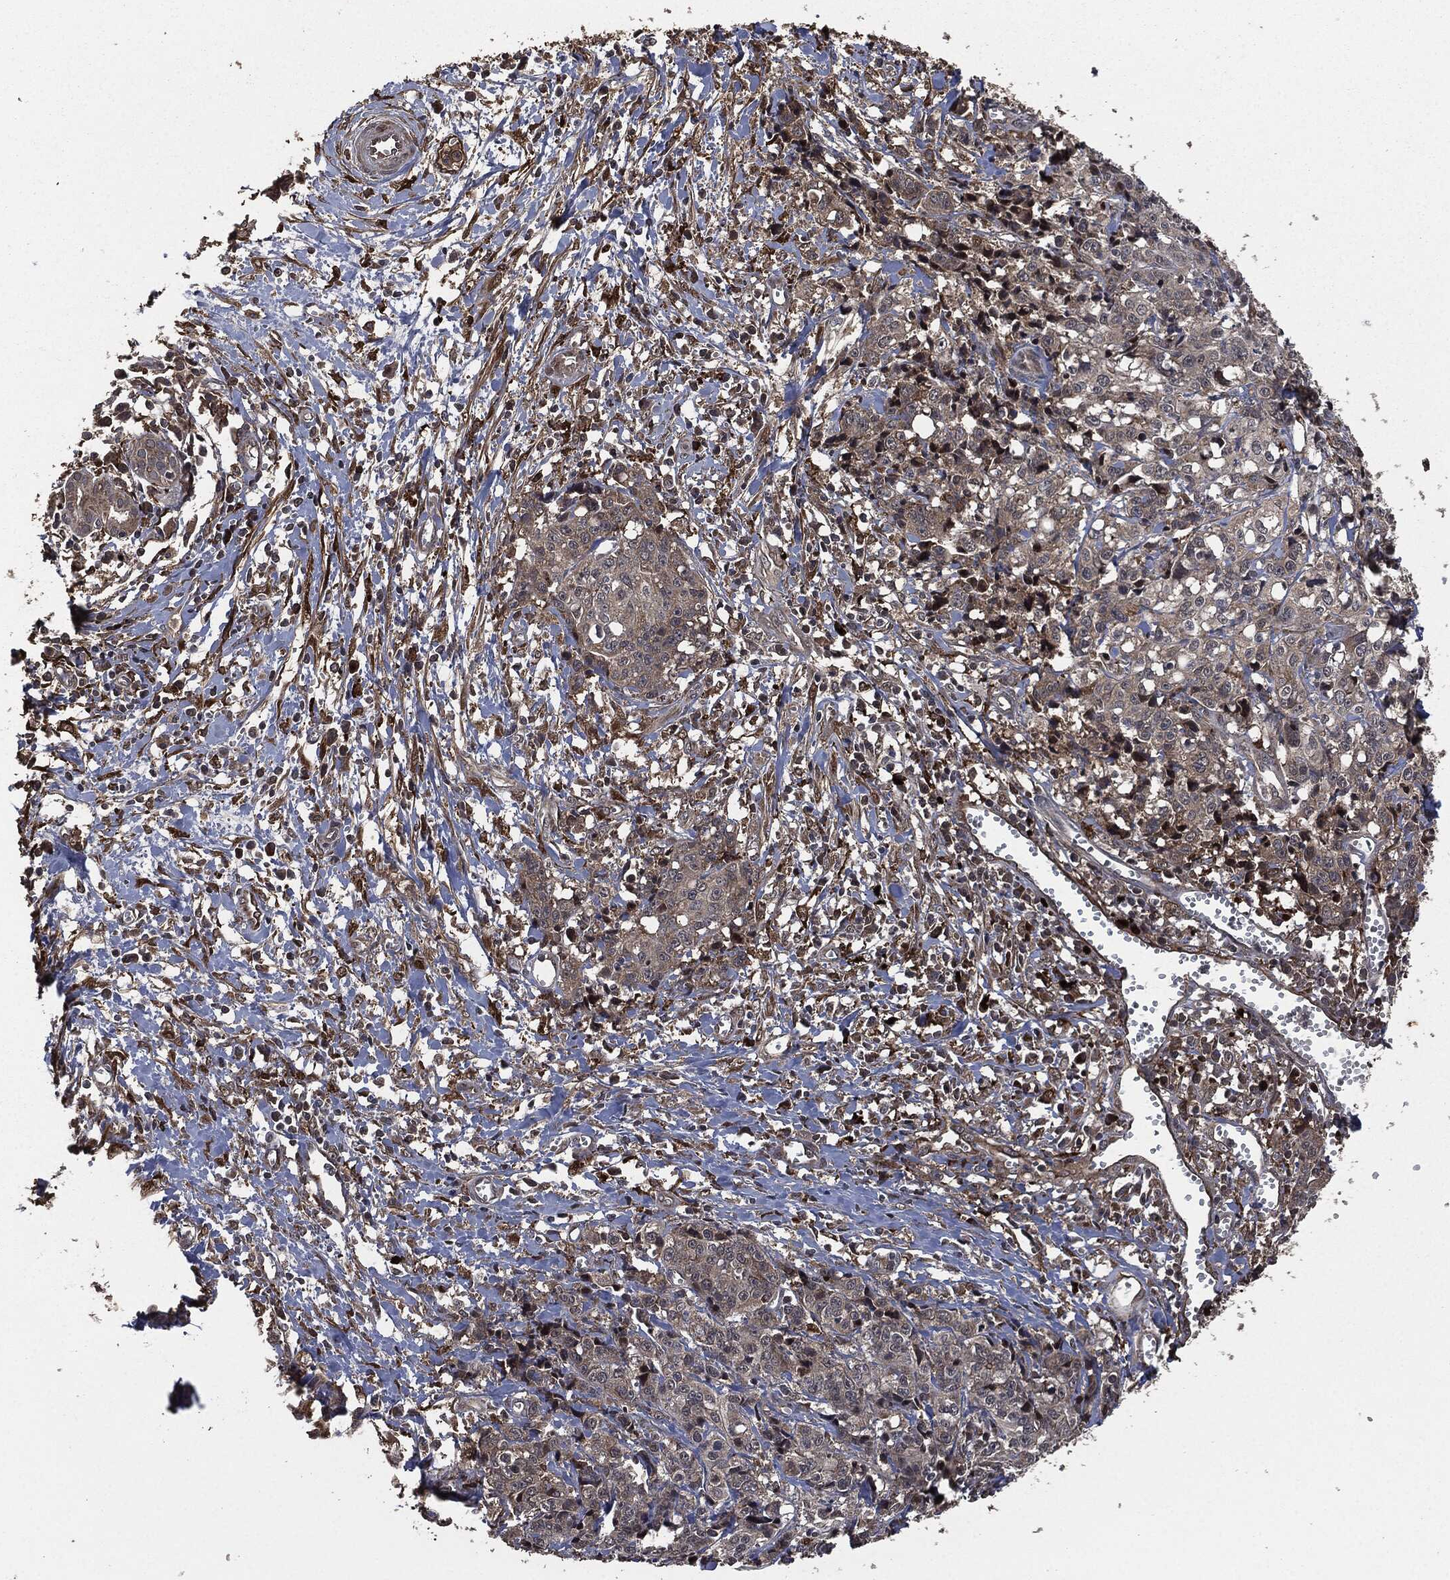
{"staining": {"intensity": "weak", "quantity": "<25%", "location": "cytoplasmic/membranous"}, "tissue": "pancreatic cancer", "cell_type": "Tumor cells", "image_type": "cancer", "snomed": [{"axis": "morphology", "description": "Adenocarcinoma, NOS"}, {"axis": "topography", "description": "Pancreas"}], "caption": "Pancreatic cancer stained for a protein using immunohistochemistry displays no staining tumor cells.", "gene": "CRABP2", "patient": {"sex": "male", "age": 64}}